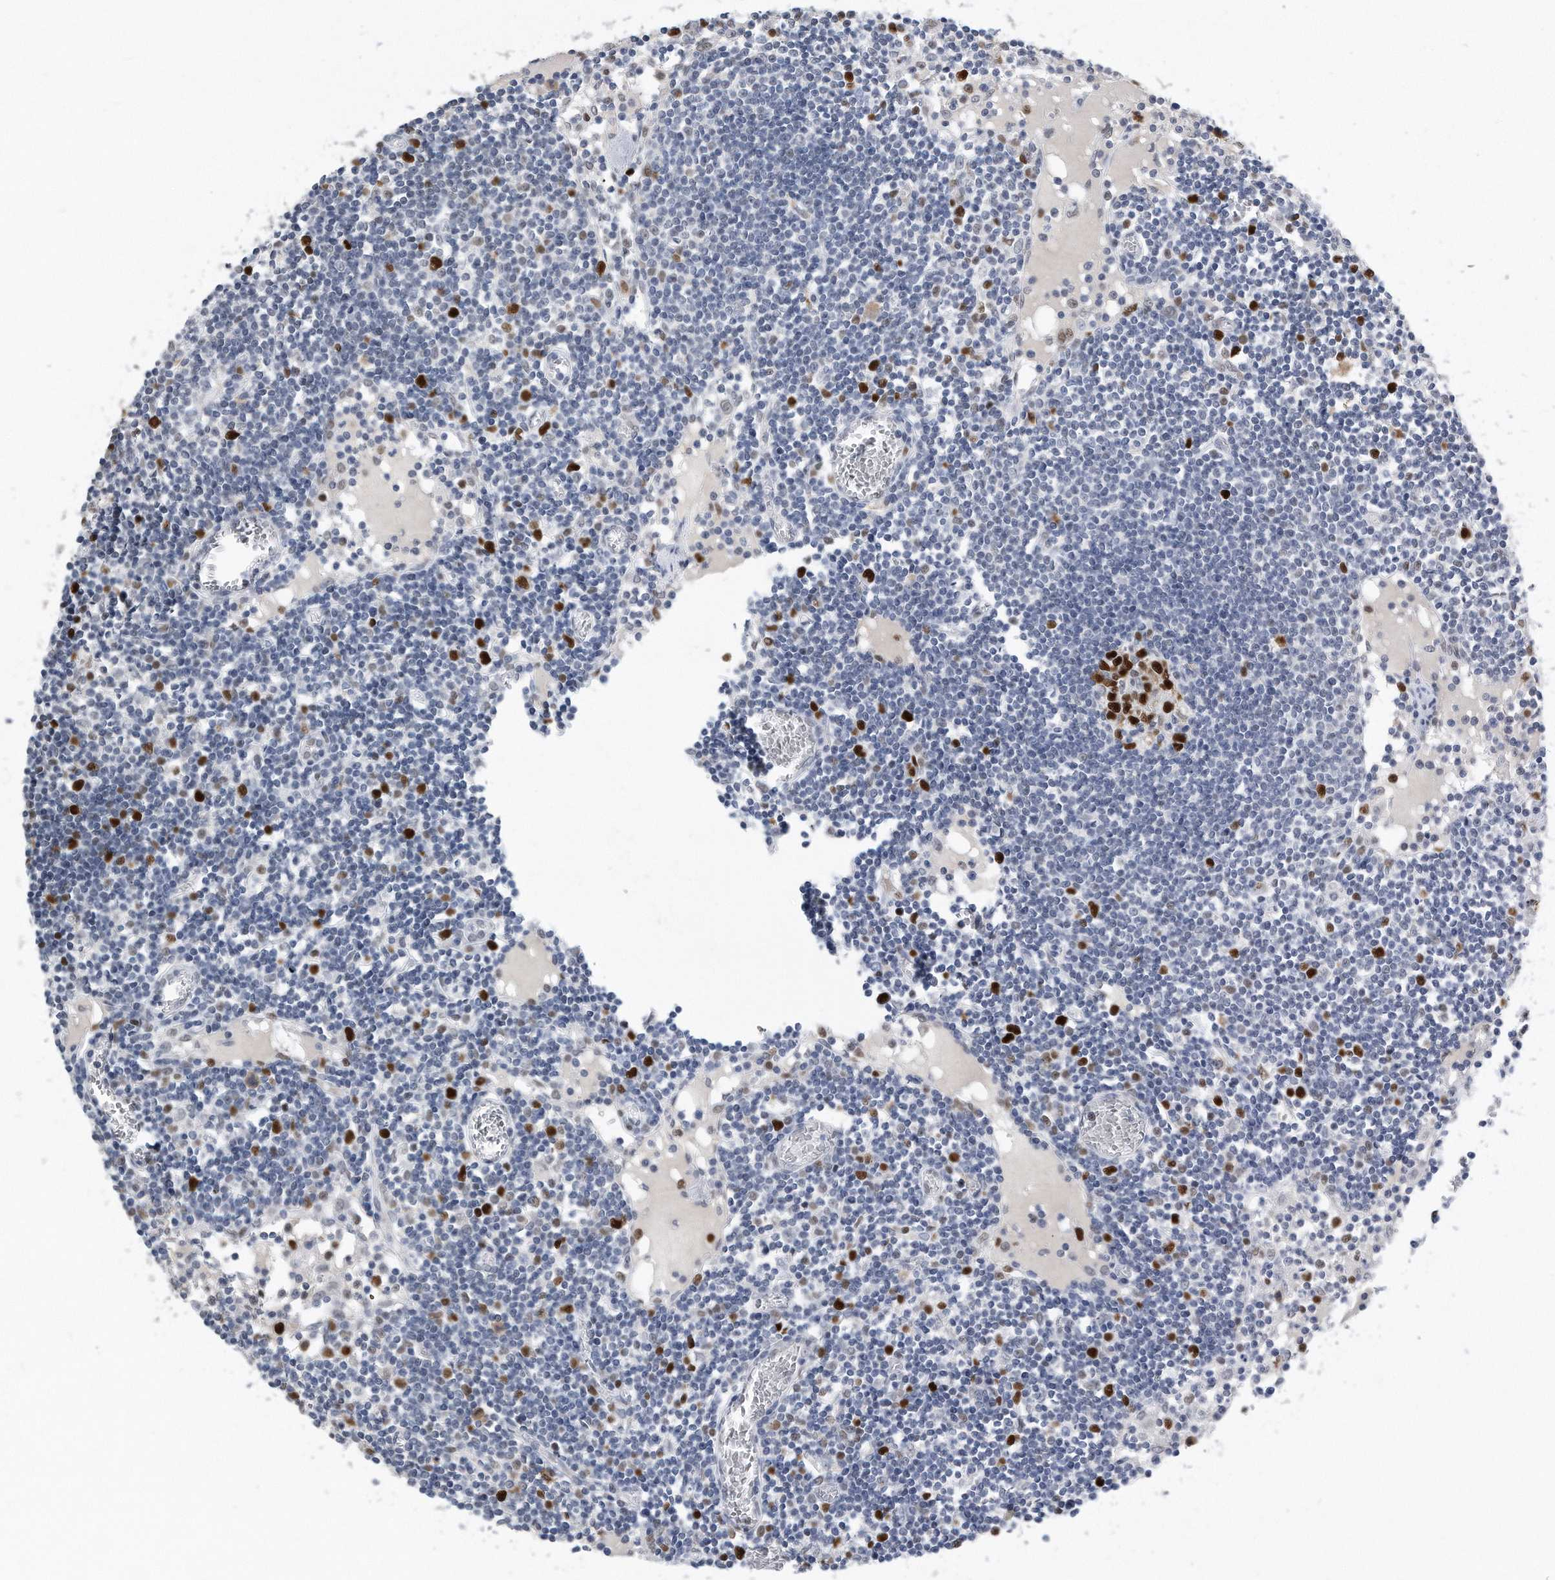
{"staining": {"intensity": "strong", "quantity": ">75%", "location": "nuclear"}, "tissue": "lymph node", "cell_type": "Germinal center cells", "image_type": "normal", "snomed": [{"axis": "morphology", "description": "Normal tissue, NOS"}, {"axis": "topography", "description": "Lymph node"}], "caption": "A brown stain shows strong nuclear positivity of a protein in germinal center cells of benign human lymph node.", "gene": "PCNA", "patient": {"sex": "female", "age": 11}}